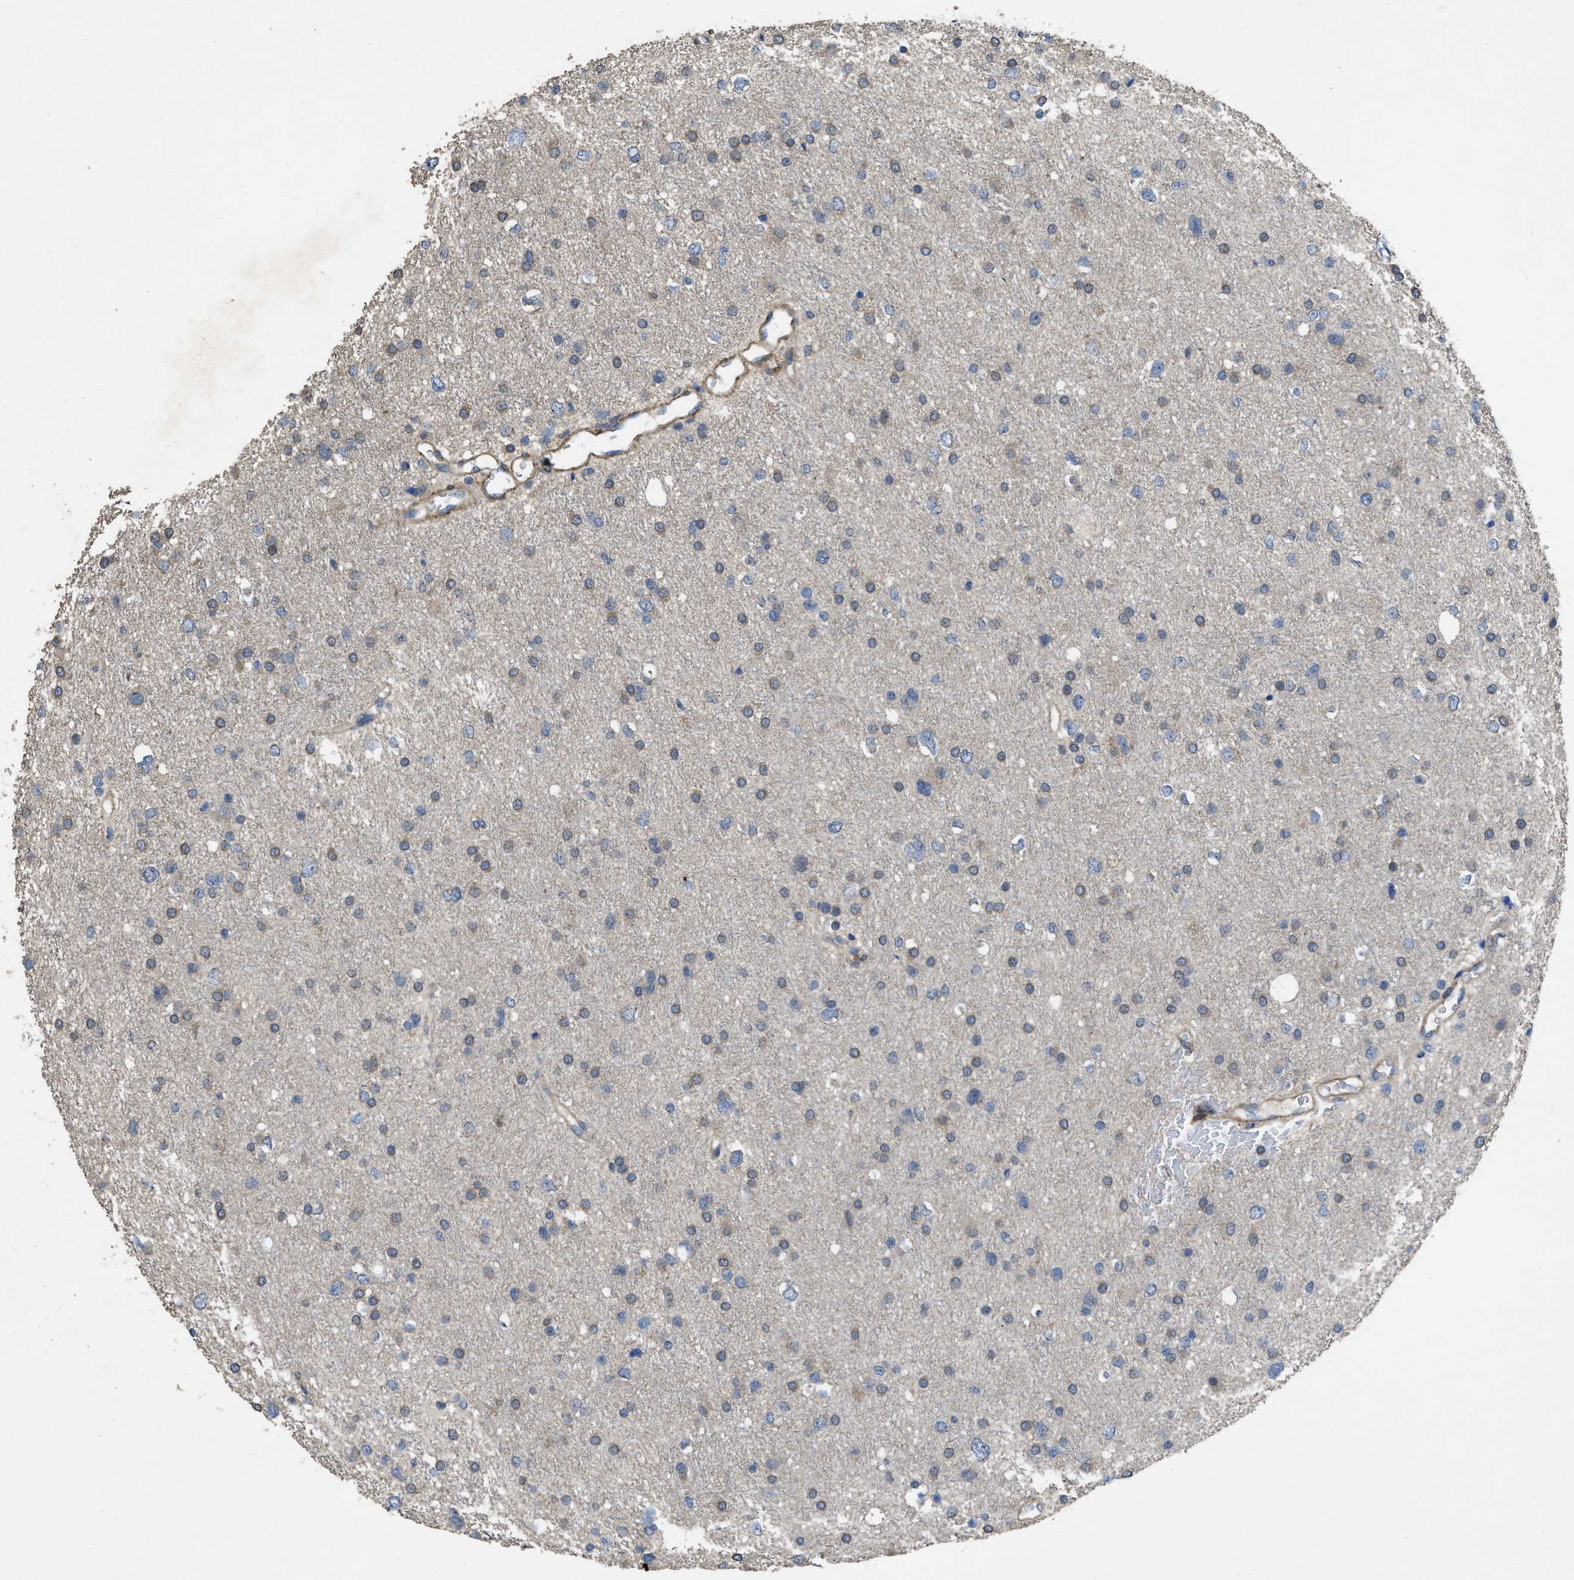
{"staining": {"intensity": "weak", "quantity": "25%-75%", "location": "cytoplasmic/membranous"}, "tissue": "glioma", "cell_type": "Tumor cells", "image_type": "cancer", "snomed": [{"axis": "morphology", "description": "Glioma, malignant, Low grade"}, {"axis": "topography", "description": "Brain"}], "caption": "Human malignant glioma (low-grade) stained with a brown dye demonstrates weak cytoplasmic/membranous positive staining in approximately 25%-75% of tumor cells.", "gene": "ARL6", "patient": {"sex": "female", "age": 37}}